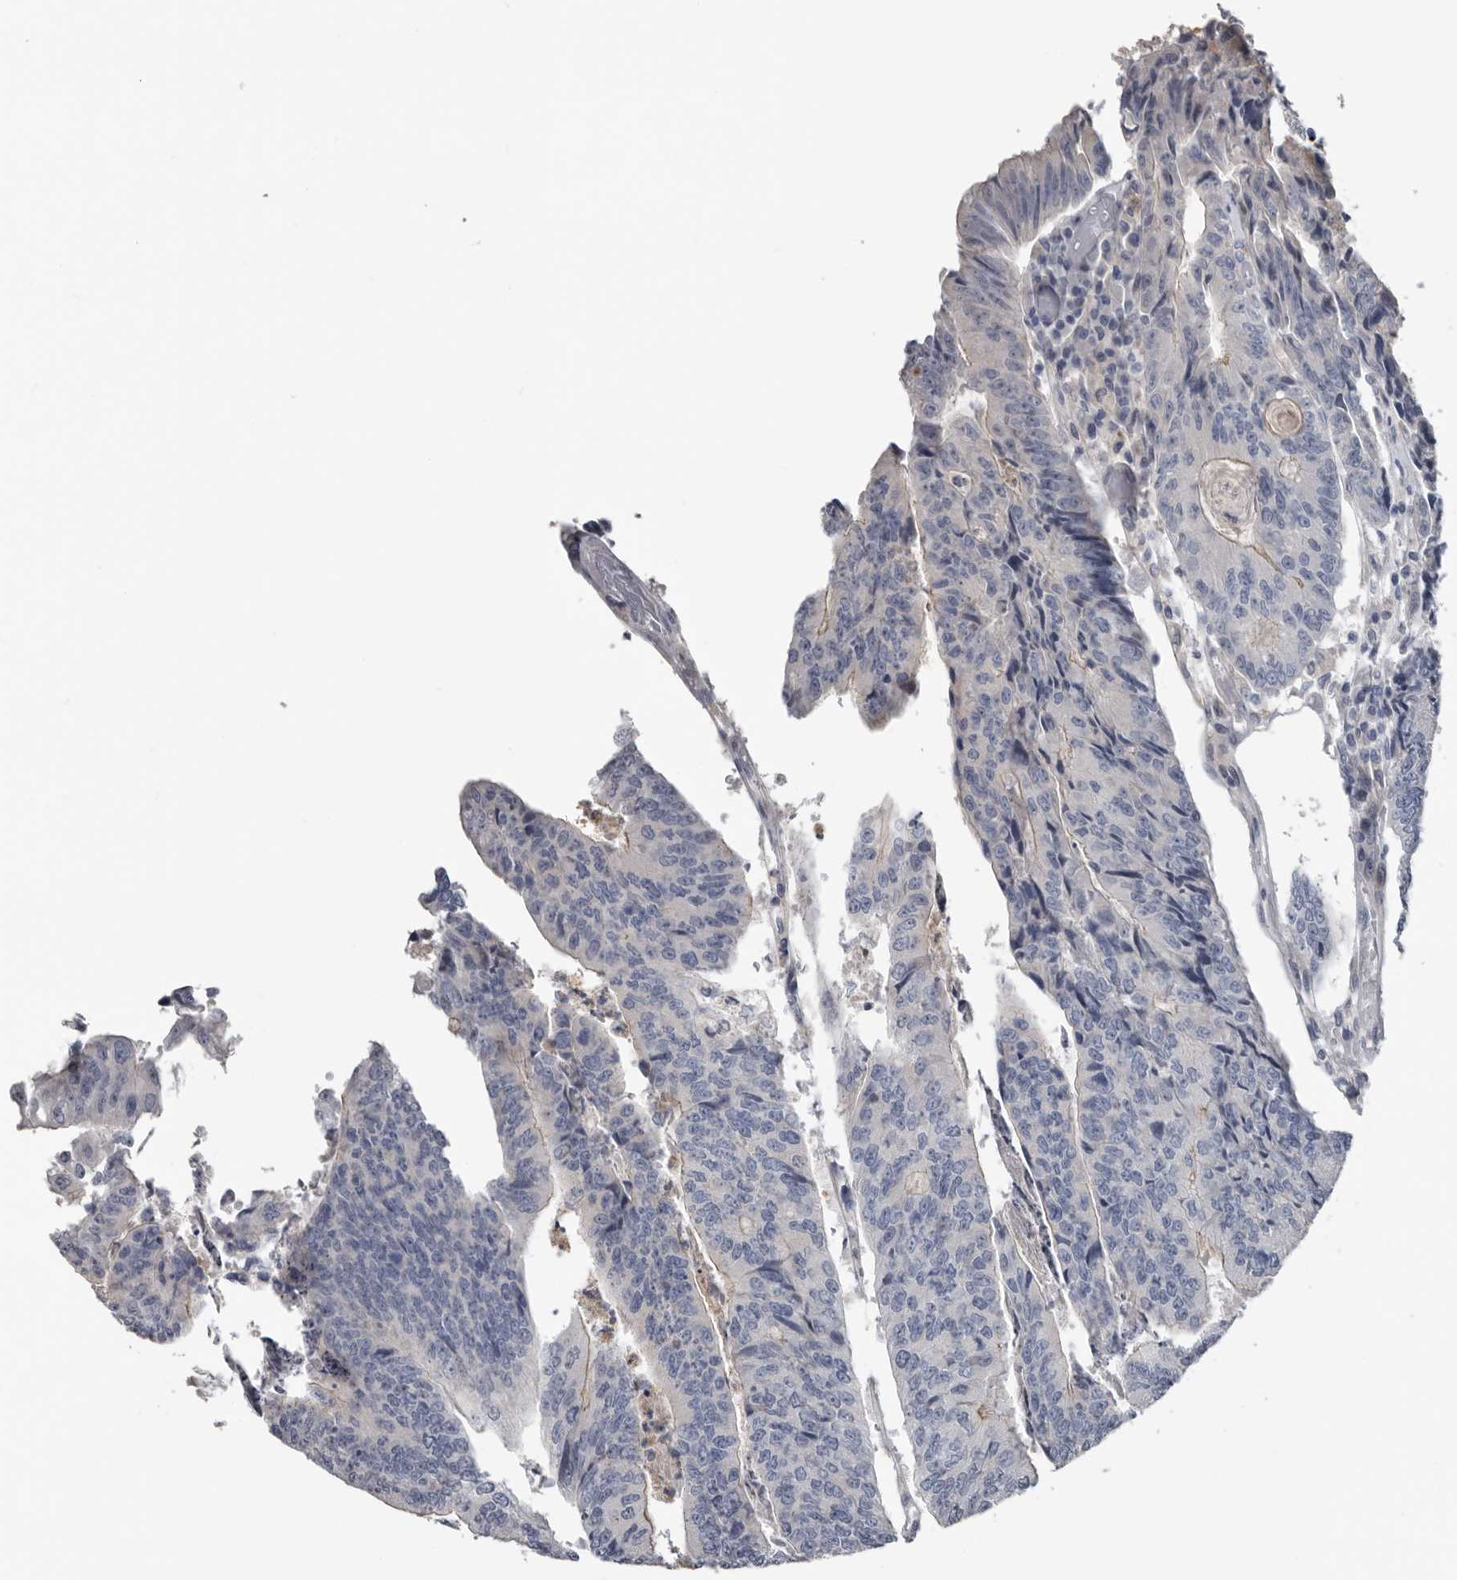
{"staining": {"intensity": "negative", "quantity": "none", "location": "none"}, "tissue": "colorectal cancer", "cell_type": "Tumor cells", "image_type": "cancer", "snomed": [{"axis": "morphology", "description": "Adenocarcinoma, NOS"}, {"axis": "topography", "description": "Colon"}], "caption": "A high-resolution histopathology image shows IHC staining of adenocarcinoma (colorectal), which reveals no significant staining in tumor cells.", "gene": "FABP7", "patient": {"sex": "female", "age": 67}}